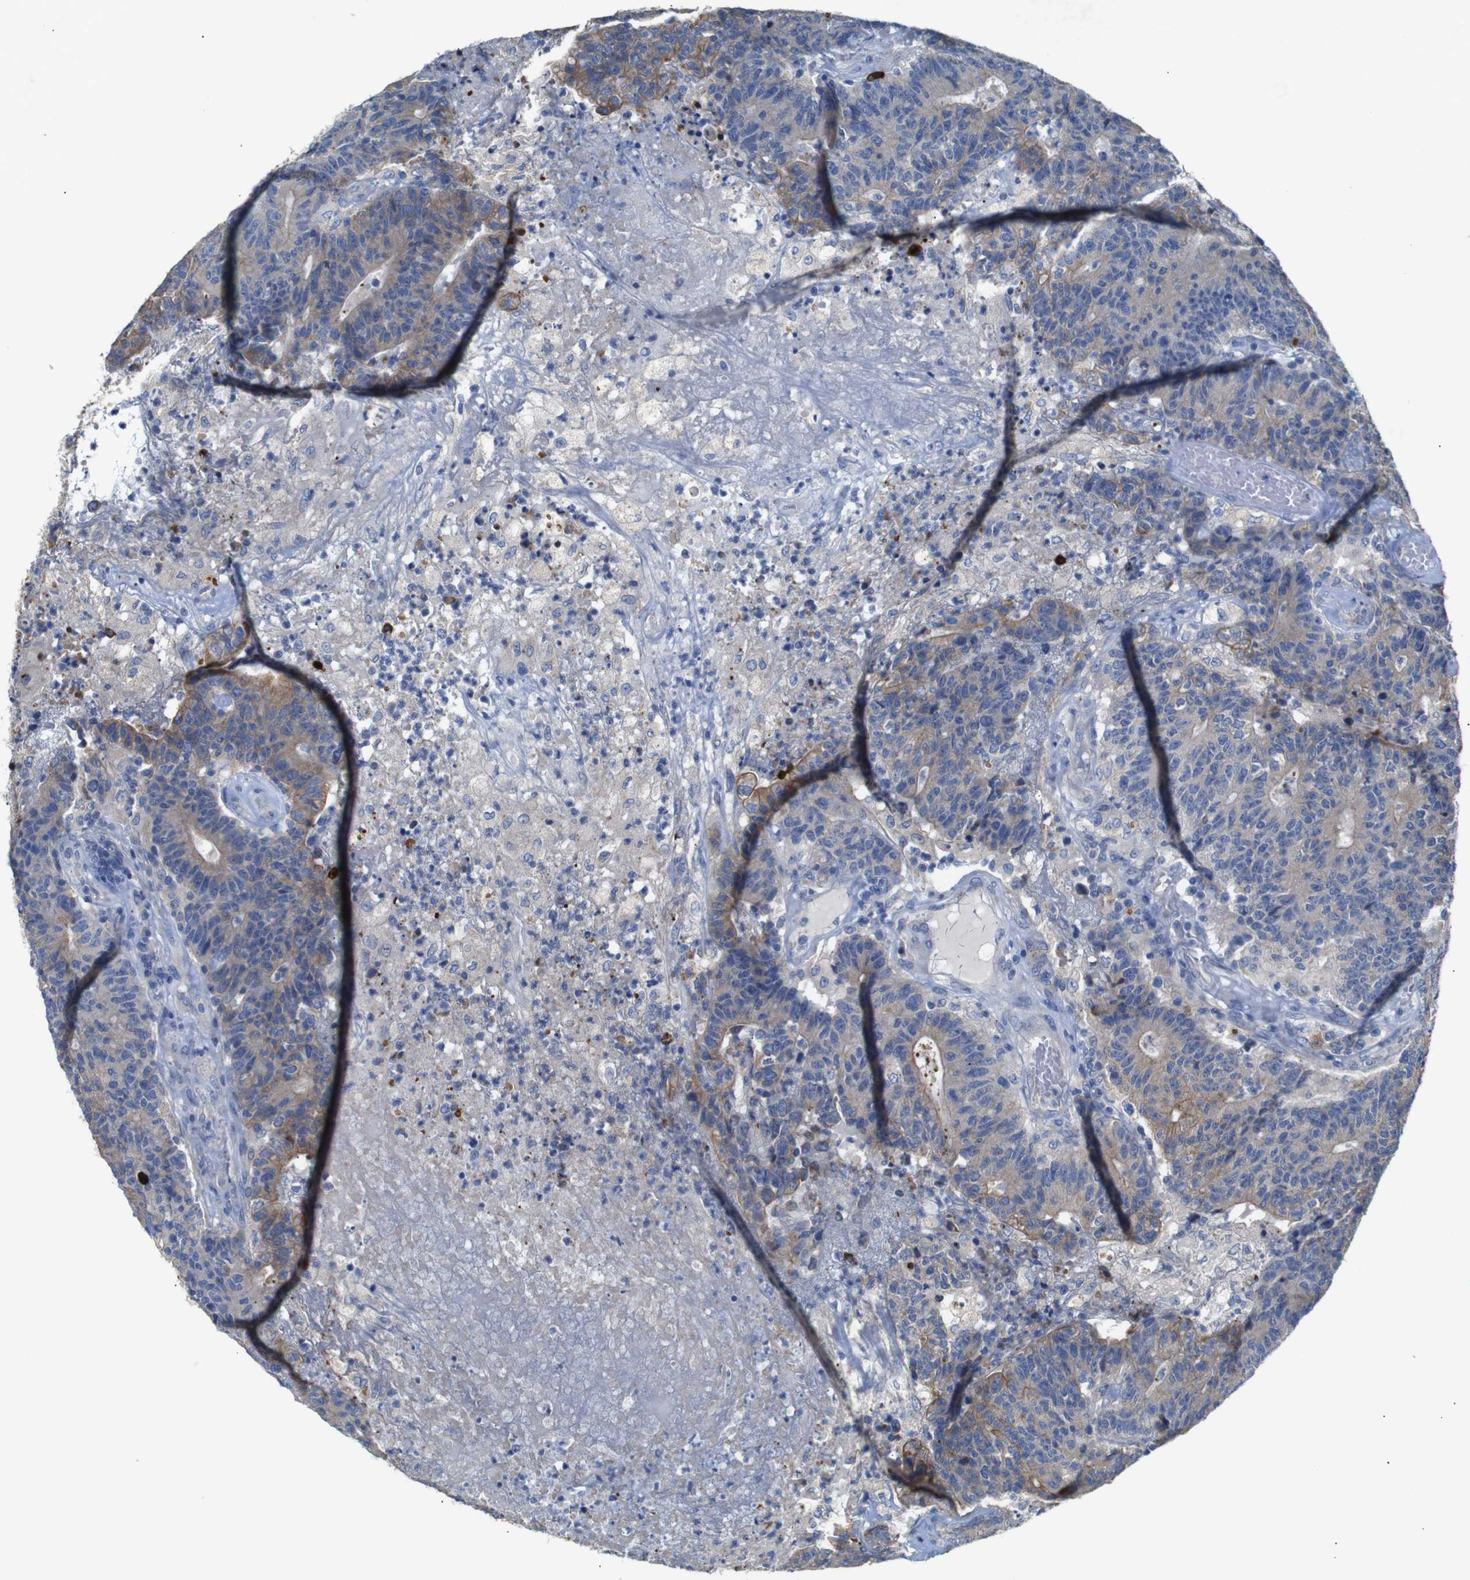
{"staining": {"intensity": "moderate", "quantity": ">75%", "location": "cytoplasmic/membranous"}, "tissue": "colorectal cancer", "cell_type": "Tumor cells", "image_type": "cancer", "snomed": [{"axis": "morphology", "description": "Normal tissue, NOS"}, {"axis": "morphology", "description": "Adenocarcinoma, NOS"}, {"axis": "topography", "description": "Colon"}], "caption": "Moderate cytoplasmic/membranous expression for a protein is appreciated in approximately >75% of tumor cells of adenocarcinoma (colorectal) using IHC.", "gene": "ALOX15", "patient": {"sex": "female", "age": 75}}